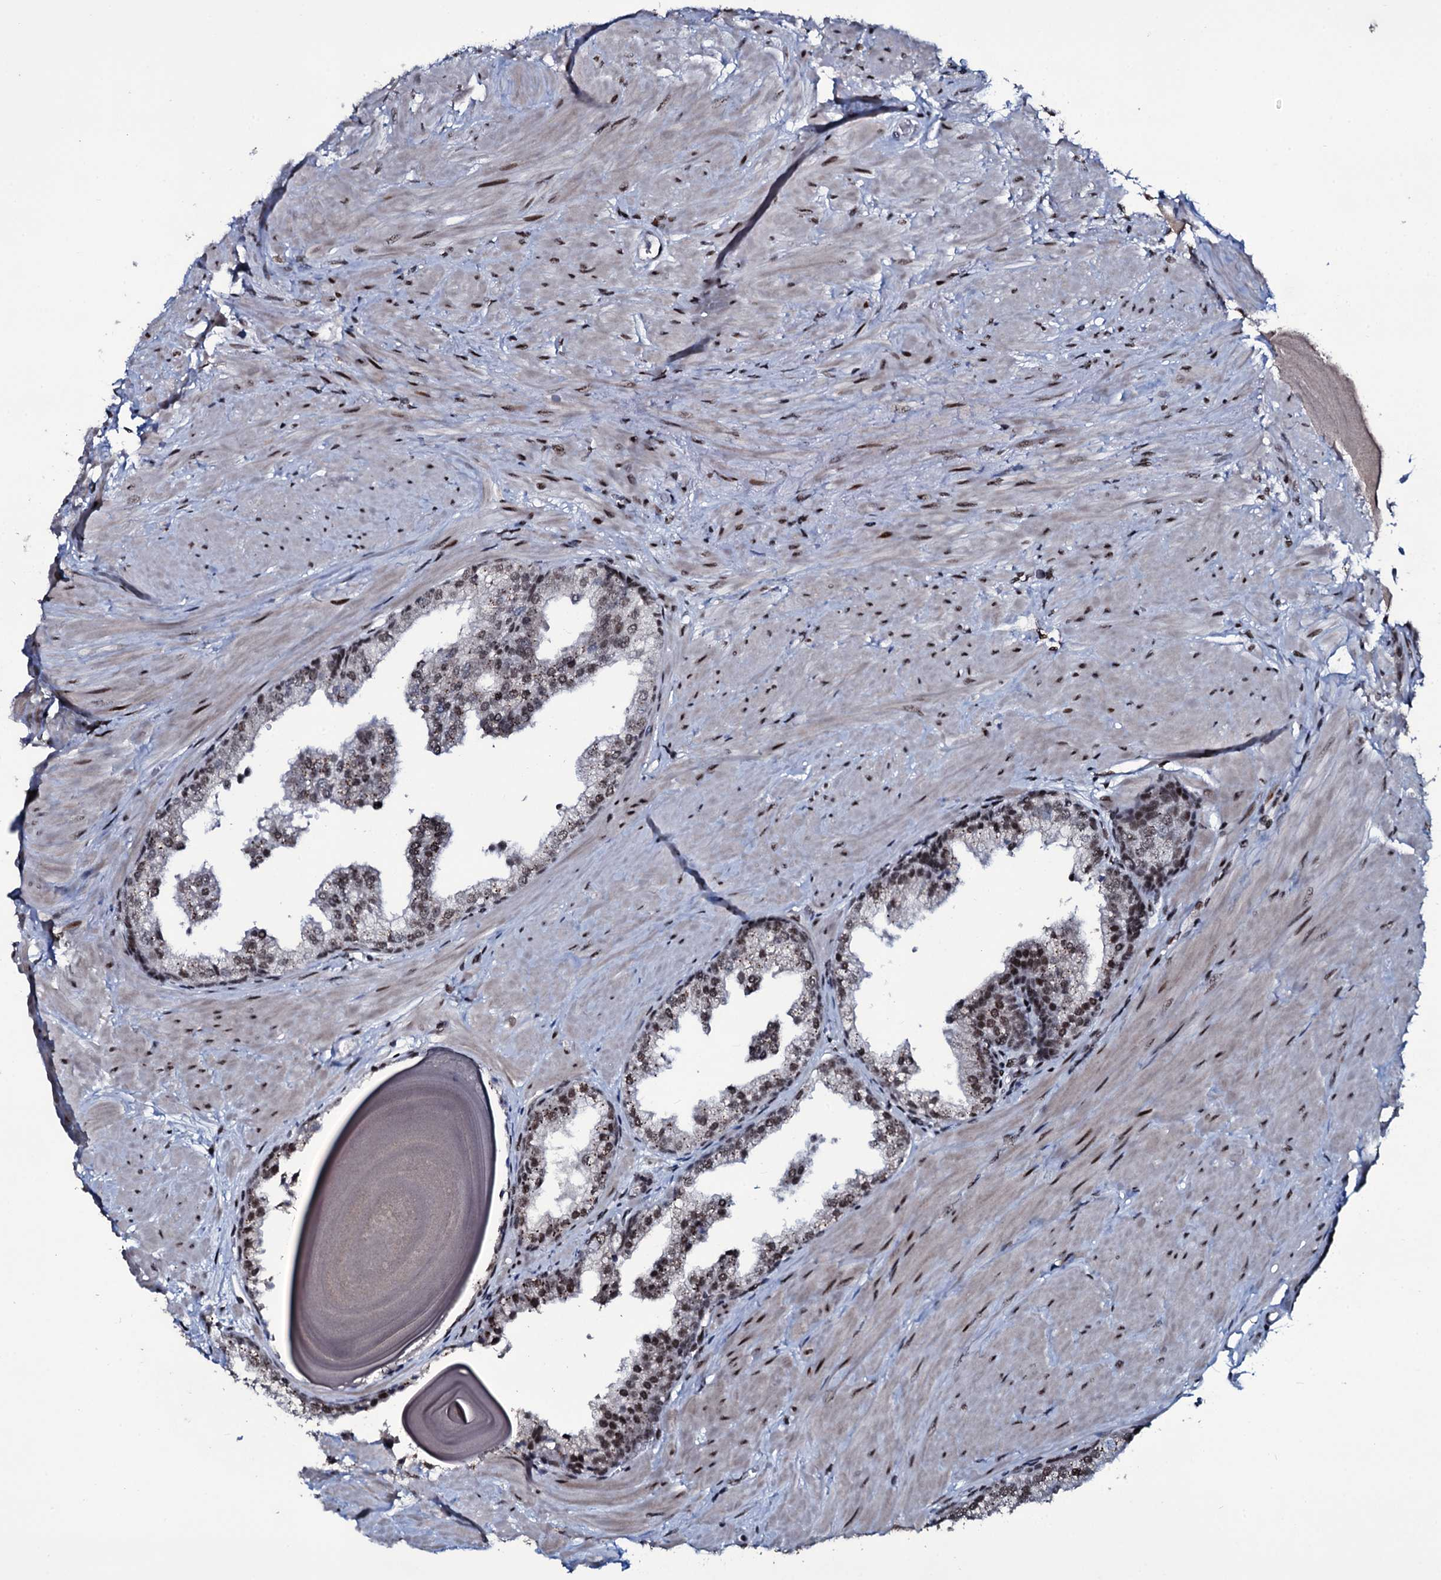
{"staining": {"intensity": "moderate", "quantity": ">75%", "location": "nuclear"}, "tissue": "prostate", "cell_type": "Glandular cells", "image_type": "normal", "snomed": [{"axis": "morphology", "description": "Normal tissue, NOS"}, {"axis": "topography", "description": "Prostate"}], "caption": "Immunohistochemistry (IHC) (DAB (3,3'-diaminobenzidine)) staining of benign prostate shows moderate nuclear protein expression in about >75% of glandular cells.", "gene": "ZMIZ2", "patient": {"sex": "male", "age": 48}}